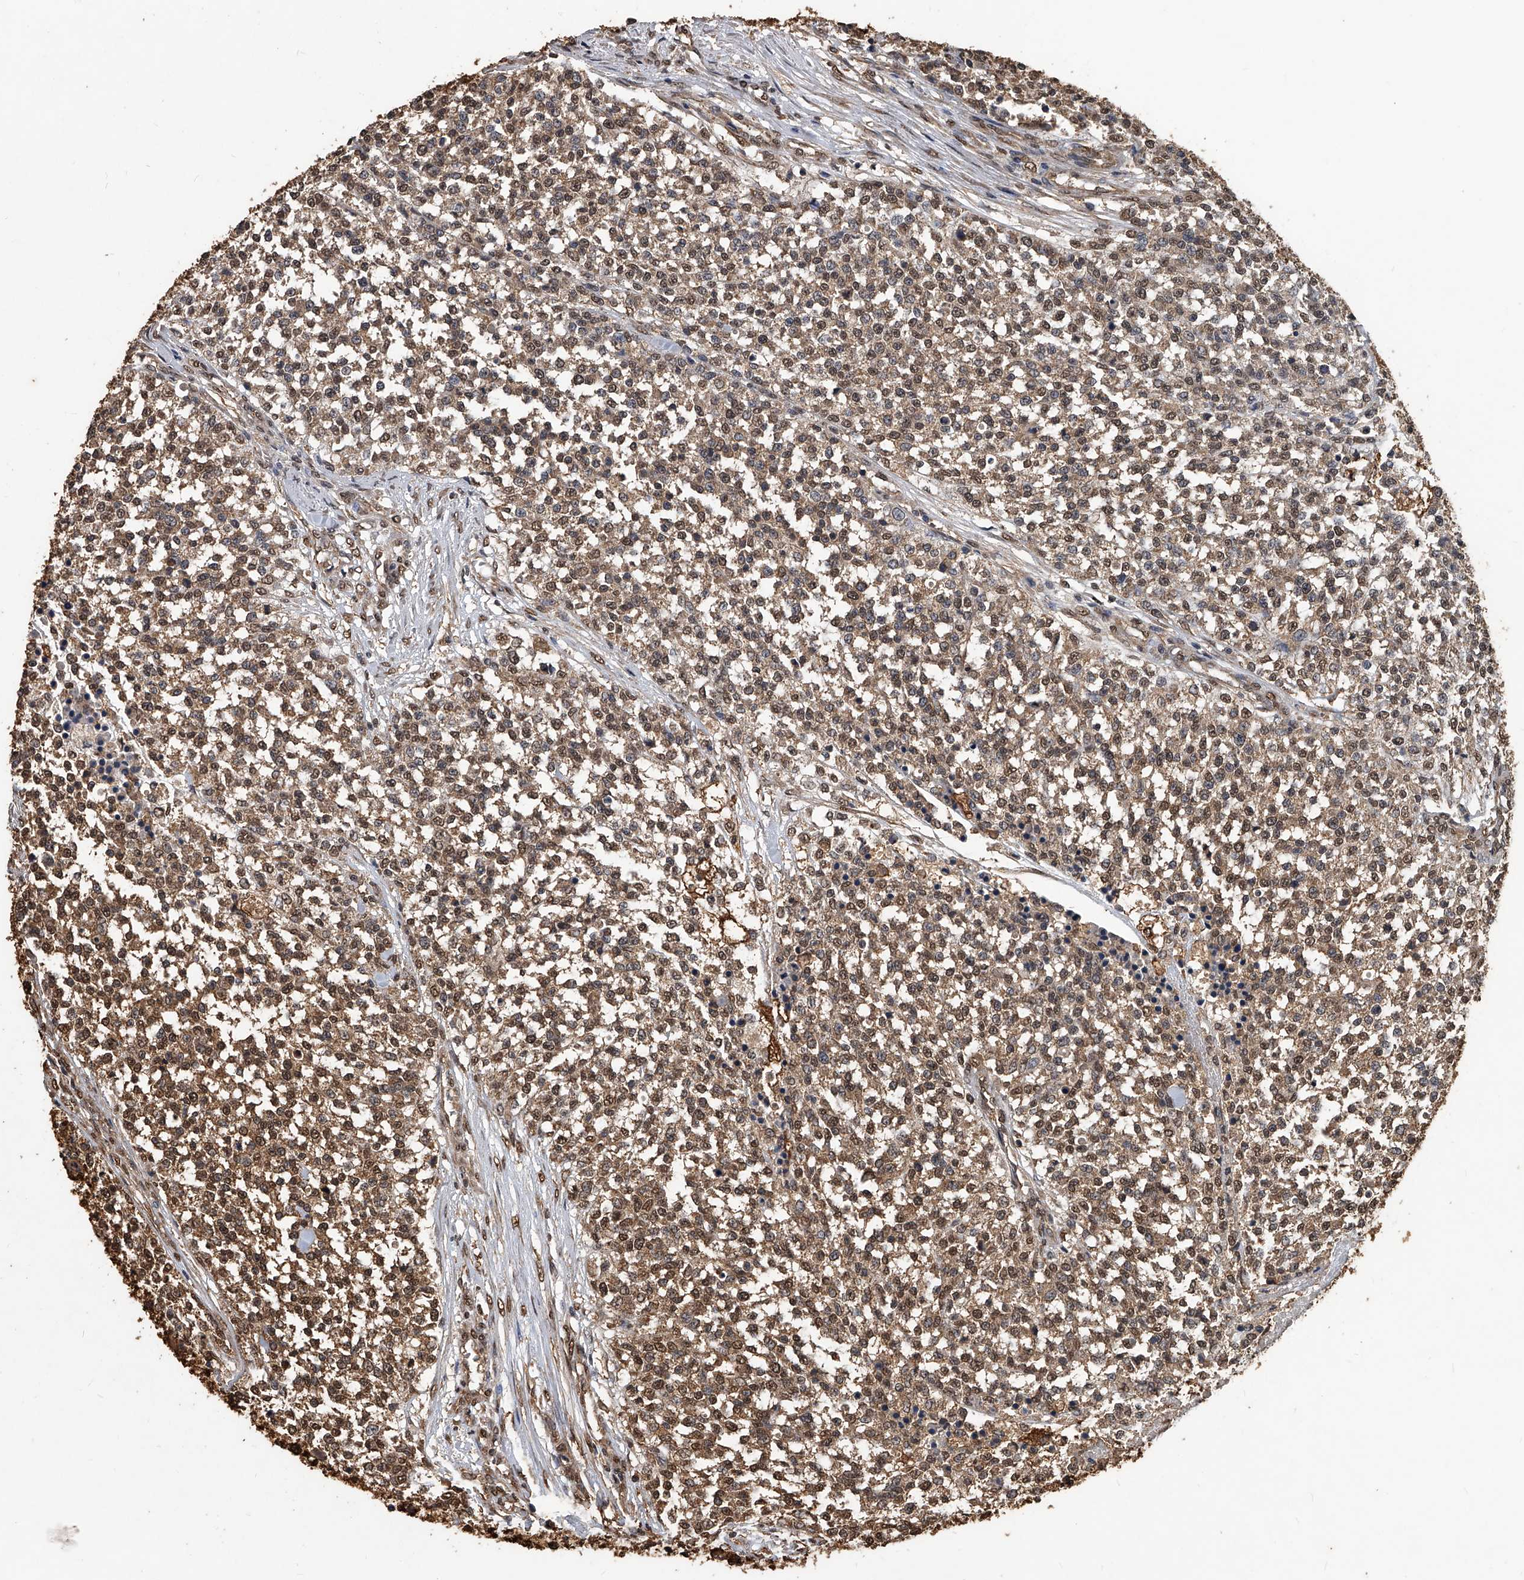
{"staining": {"intensity": "moderate", "quantity": ">75%", "location": "cytoplasmic/membranous,nuclear"}, "tissue": "testis cancer", "cell_type": "Tumor cells", "image_type": "cancer", "snomed": [{"axis": "morphology", "description": "Seminoma, NOS"}, {"axis": "topography", "description": "Testis"}], "caption": "High-magnification brightfield microscopy of testis cancer (seminoma) stained with DAB (brown) and counterstained with hematoxylin (blue). tumor cells exhibit moderate cytoplasmic/membranous and nuclear positivity is appreciated in approximately>75% of cells.", "gene": "FBXL4", "patient": {"sex": "male", "age": 59}}